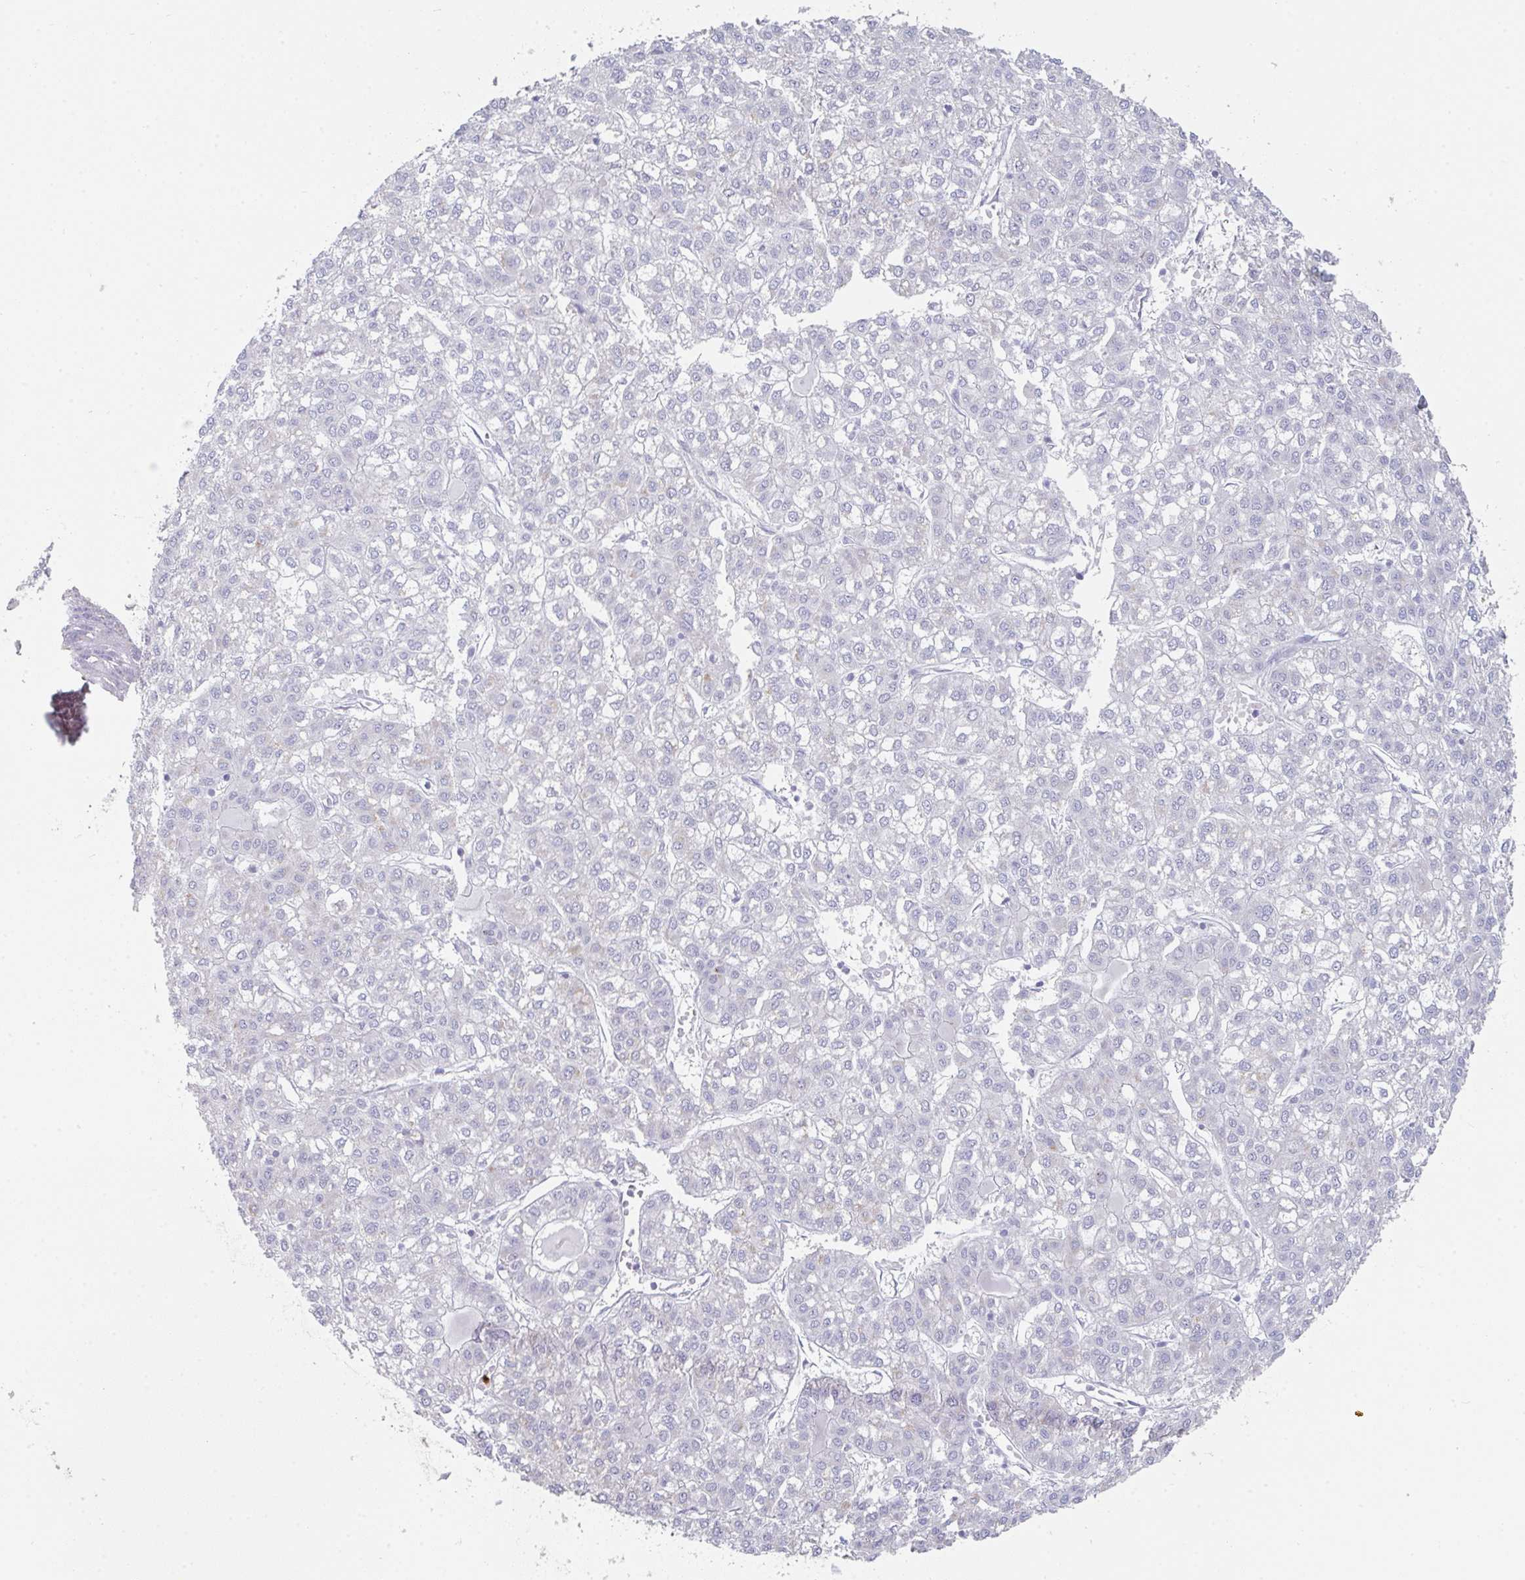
{"staining": {"intensity": "negative", "quantity": "none", "location": "none"}, "tissue": "liver cancer", "cell_type": "Tumor cells", "image_type": "cancer", "snomed": [{"axis": "morphology", "description": "Carcinoma, Hepatocellular, NOS"}, {"axis": "topography", "description": "Liver"}], "caption": "Photomicrograph shows no significant protein expression in tumor cells of liver cancer (hepatocellular carcinoma).", "gene": "RUBCN", "patient": {"sex": "female", "age": 43}}